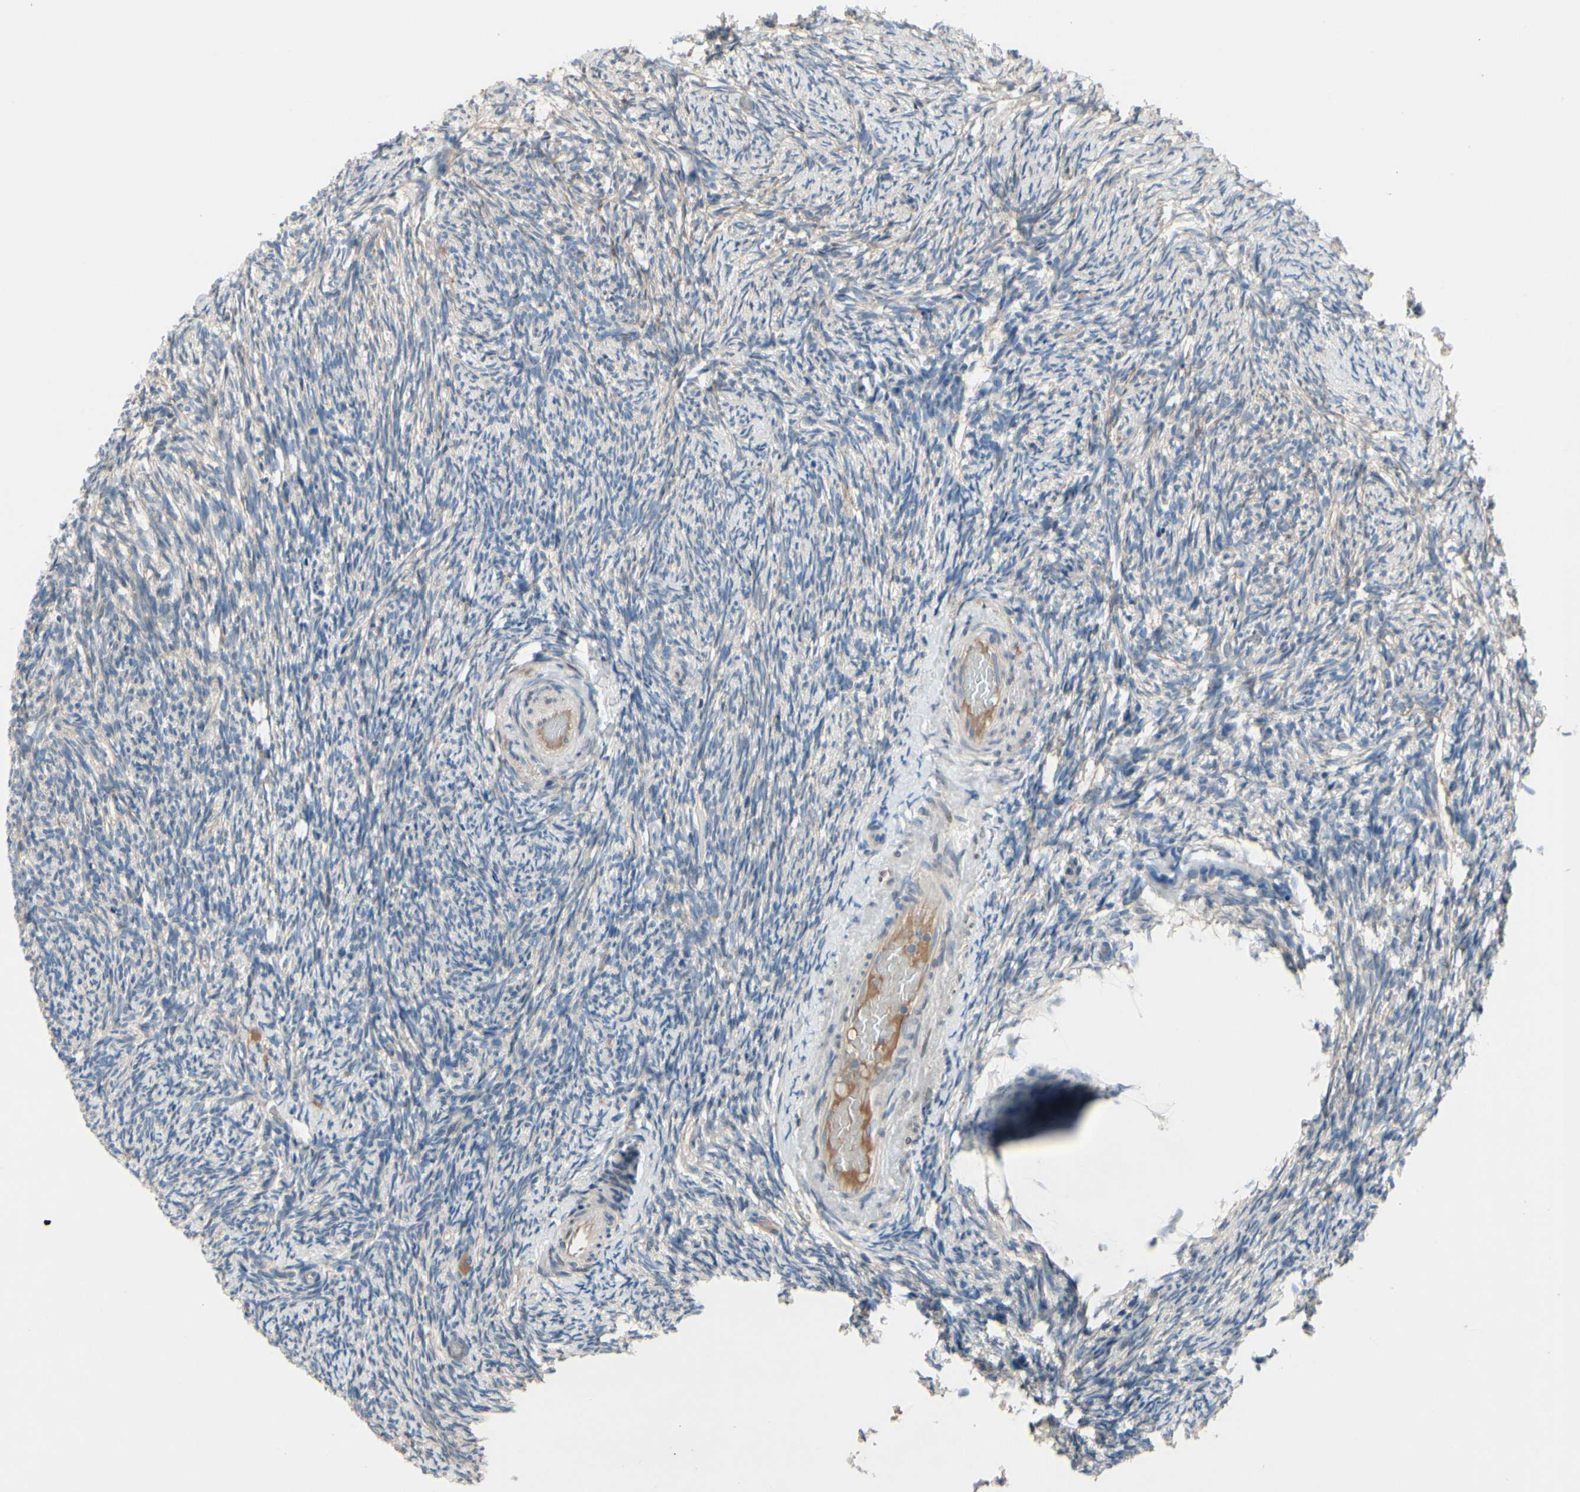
{"staining": {"intensity": "weak", "quantity": "25%-75%", "location": "cytoplasmic/membranous"}, "tissue": "ovary", "cell_type": "Ovarian stroma cells", "image_type": "normal", "snomed": [{"axis": "morphology", "description": "Normal tissue, NOS"}, {"axis": "topography", "description": "Ovary"}], "caption": "This image reveals immunohistochemistry (IHC) staining of unremarkable ovary, with low weak cytoplasmic/membranous expression in about 25%-75% of ovarian stroma cells.", "gene": "ICAM5", "patient": {"sex": "female", "age": 60}}